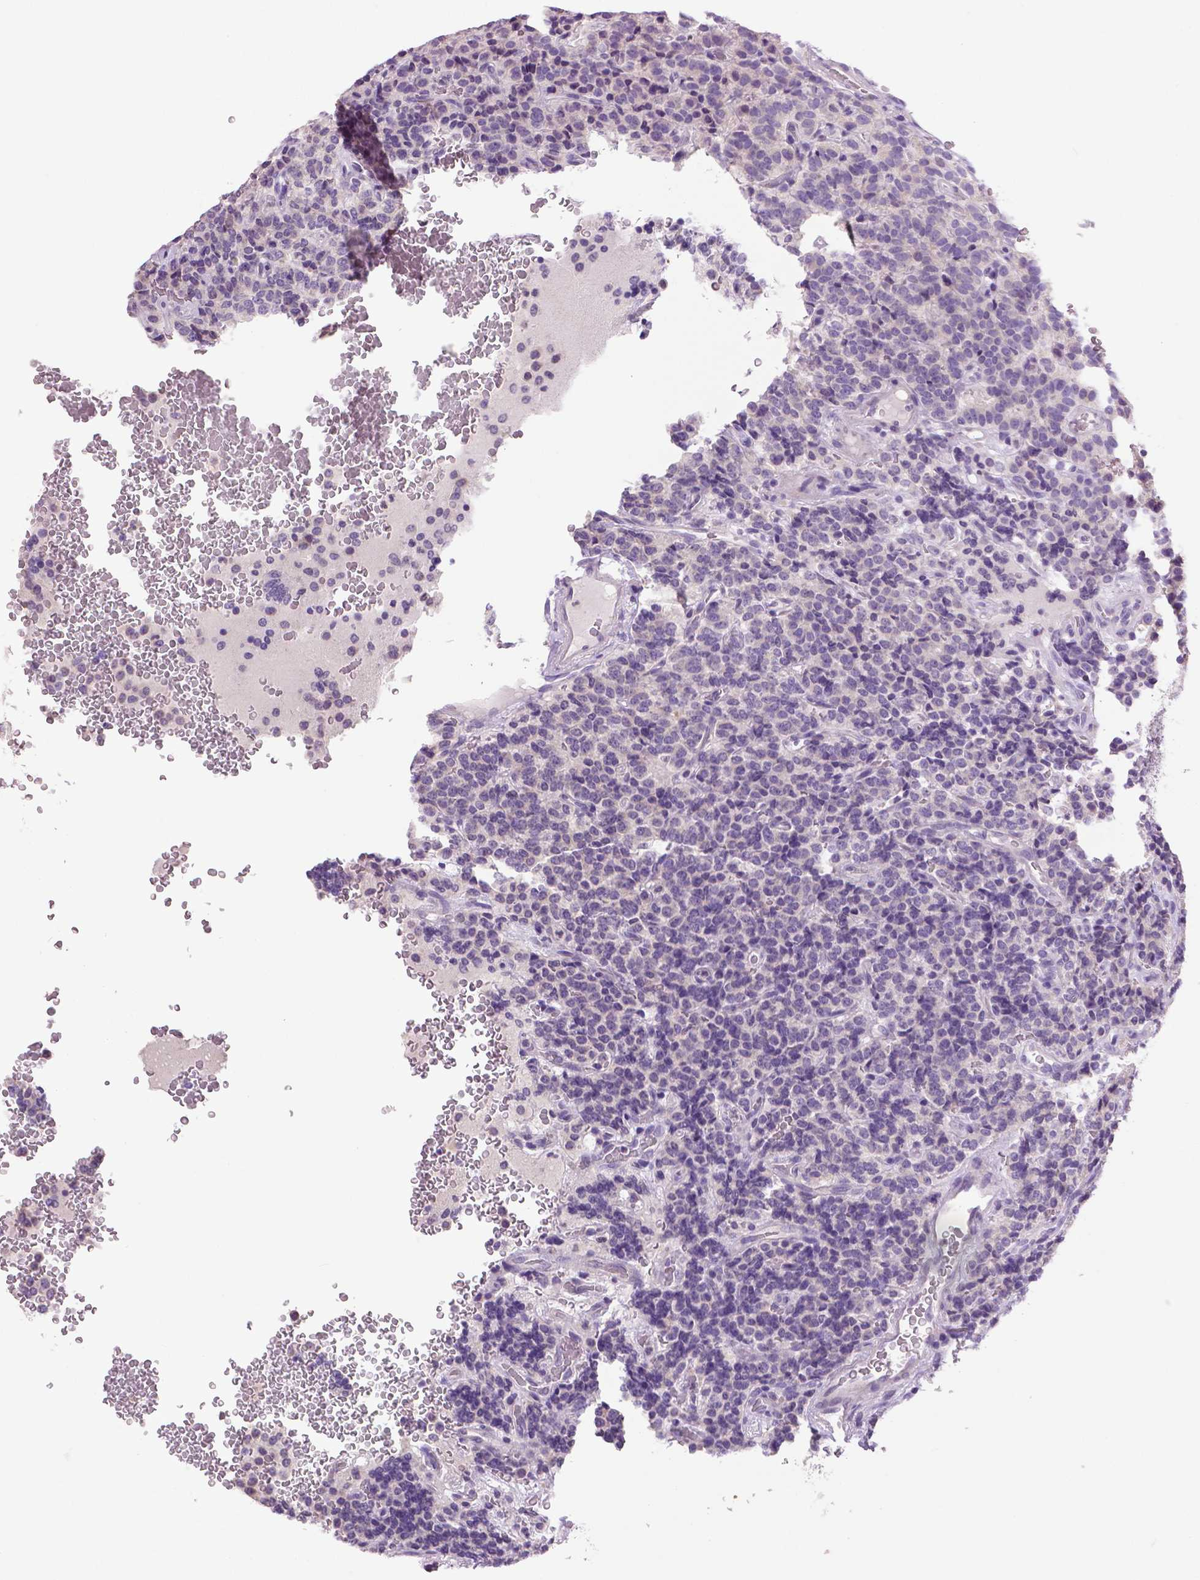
{"staining": {"intensity": "negative", "quantity": "none", "location": "none"}, "tissue": "carcinoid", "cell_type": "Tumor cells", "image_type": "cancer", "snomed": [{"axis": "morphology", "description": "Carcinoid, malignant, NOS"}, {"axis": "topography", "description": "Pancreas"}], "caption": "This is an IHC image of carcinoid. There is no positivity in tumor cells.", "gene": "DNAH12", "patient": {"sex": "male", "age": 36}}